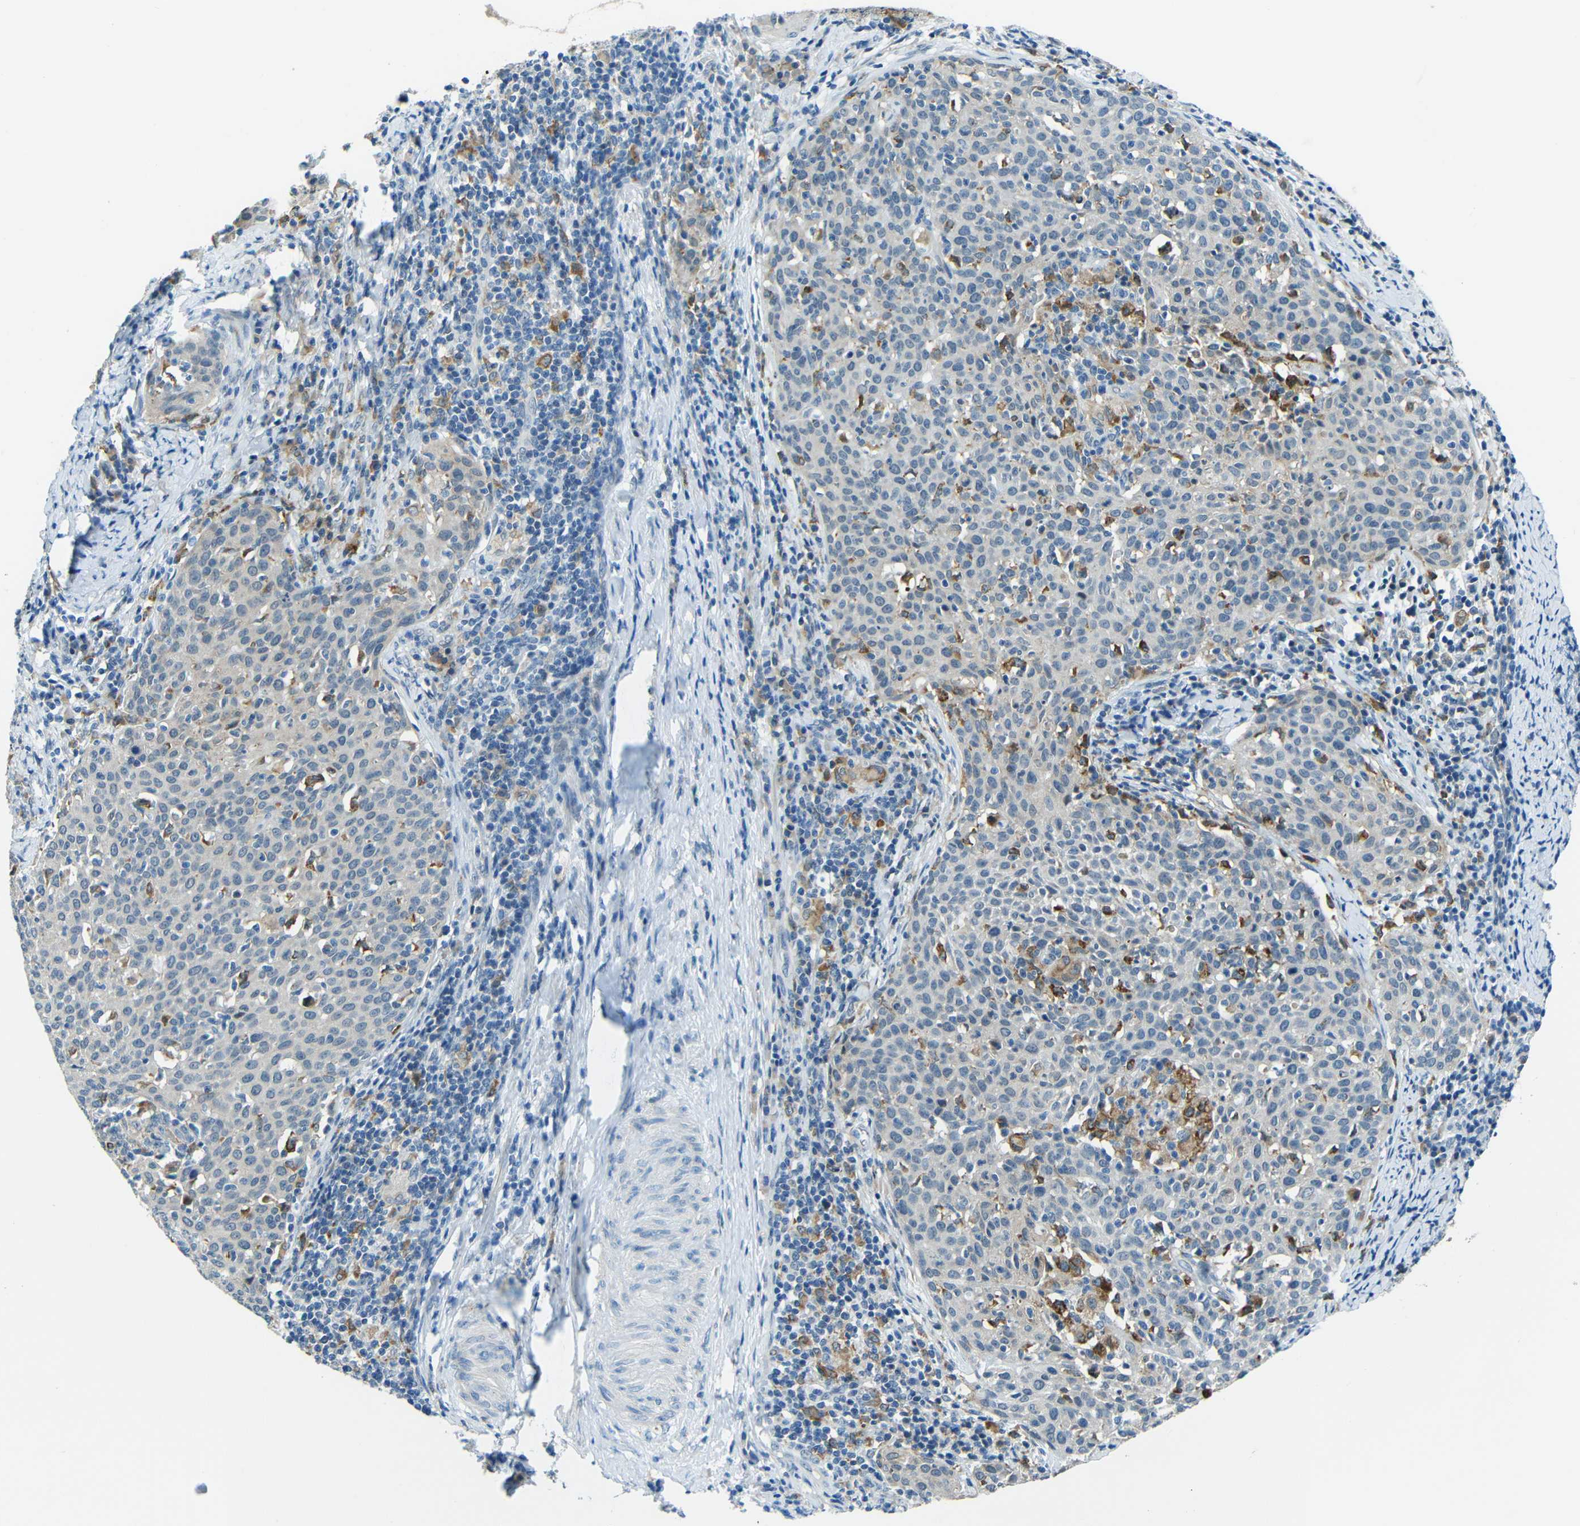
{"staining": {"intensity": "negative", "quantity": "none", "location": "none"}, "tissue": "cervical cancer", "cell_type": "Tumor cells", "image_type": "cancer", "snomed": [{"axis": "morphology", "description": "Squamous cell carcinoma, NOS"}, {"axis": "topography", "description": "Cervix"}], "caption": "Tumor cells are negative for protein expression in human cervical cancer (squamous cell carcinoma). (Immunohistochemistry, brightfield microscopy, high magnification).", "gene": "ANKRD22", "patient": {"sex": "female", "age": 38}}